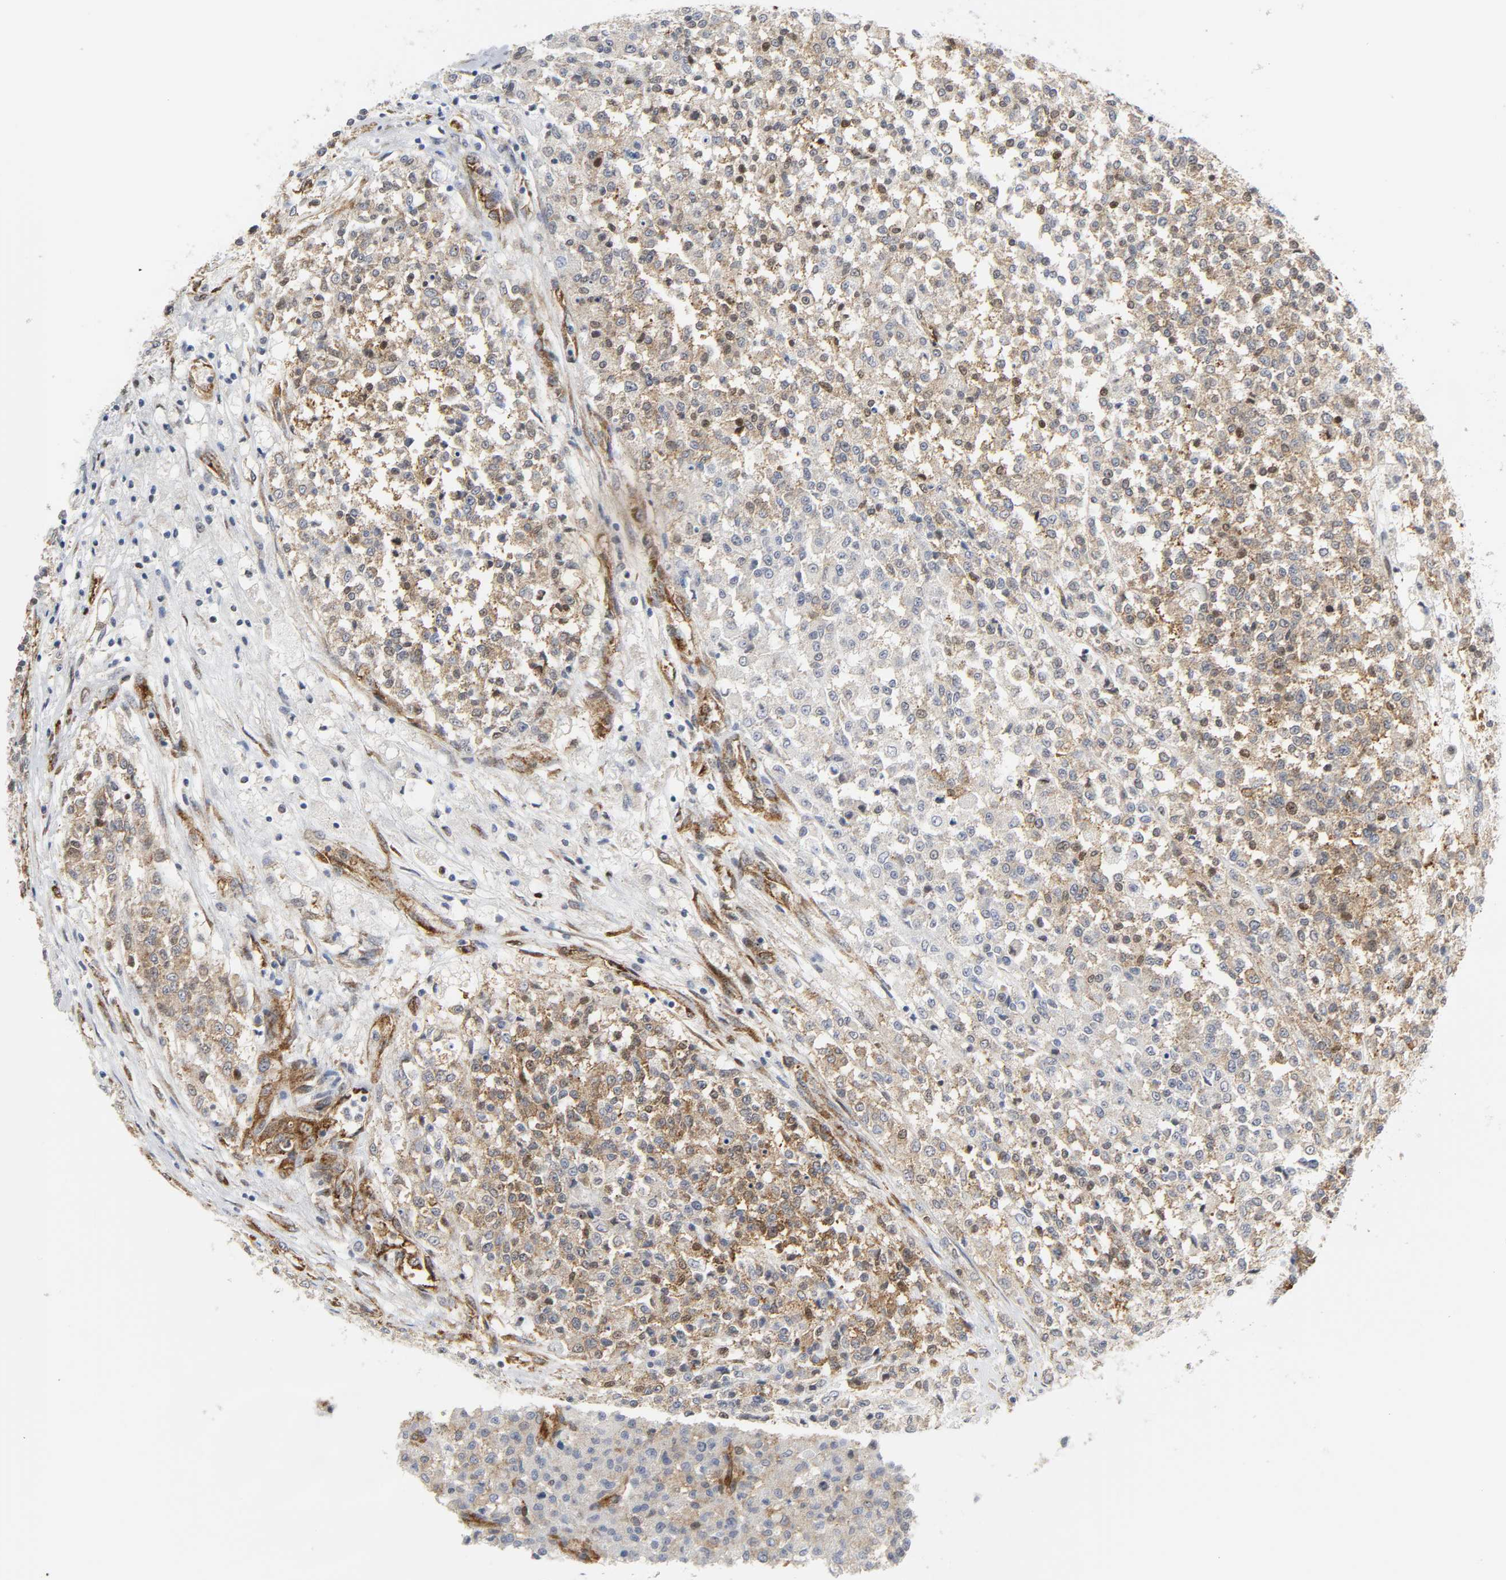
{"staining": {"intensity": "weak", "quantity": "25%-75%", "location": "cytoplasmic/membranous"}, "tissue": "testis cancer", "cell_type": "Tumor cells", "image_type": "cancer", "snomed": [{"axis": "morphology", "description": "Seminoma, NOS"}, {"axis": "topography", "description": "Testis"}], "caption": "IHC micrograph of testis cancer (seminoma) stained for a protein (brown), which shows low levels of weak cytoplasmic/membranous expression in approximately 25%-75% of tumor cells.", "gene": "DOCK1", "patient": {"sex": "male", "age": 59}}